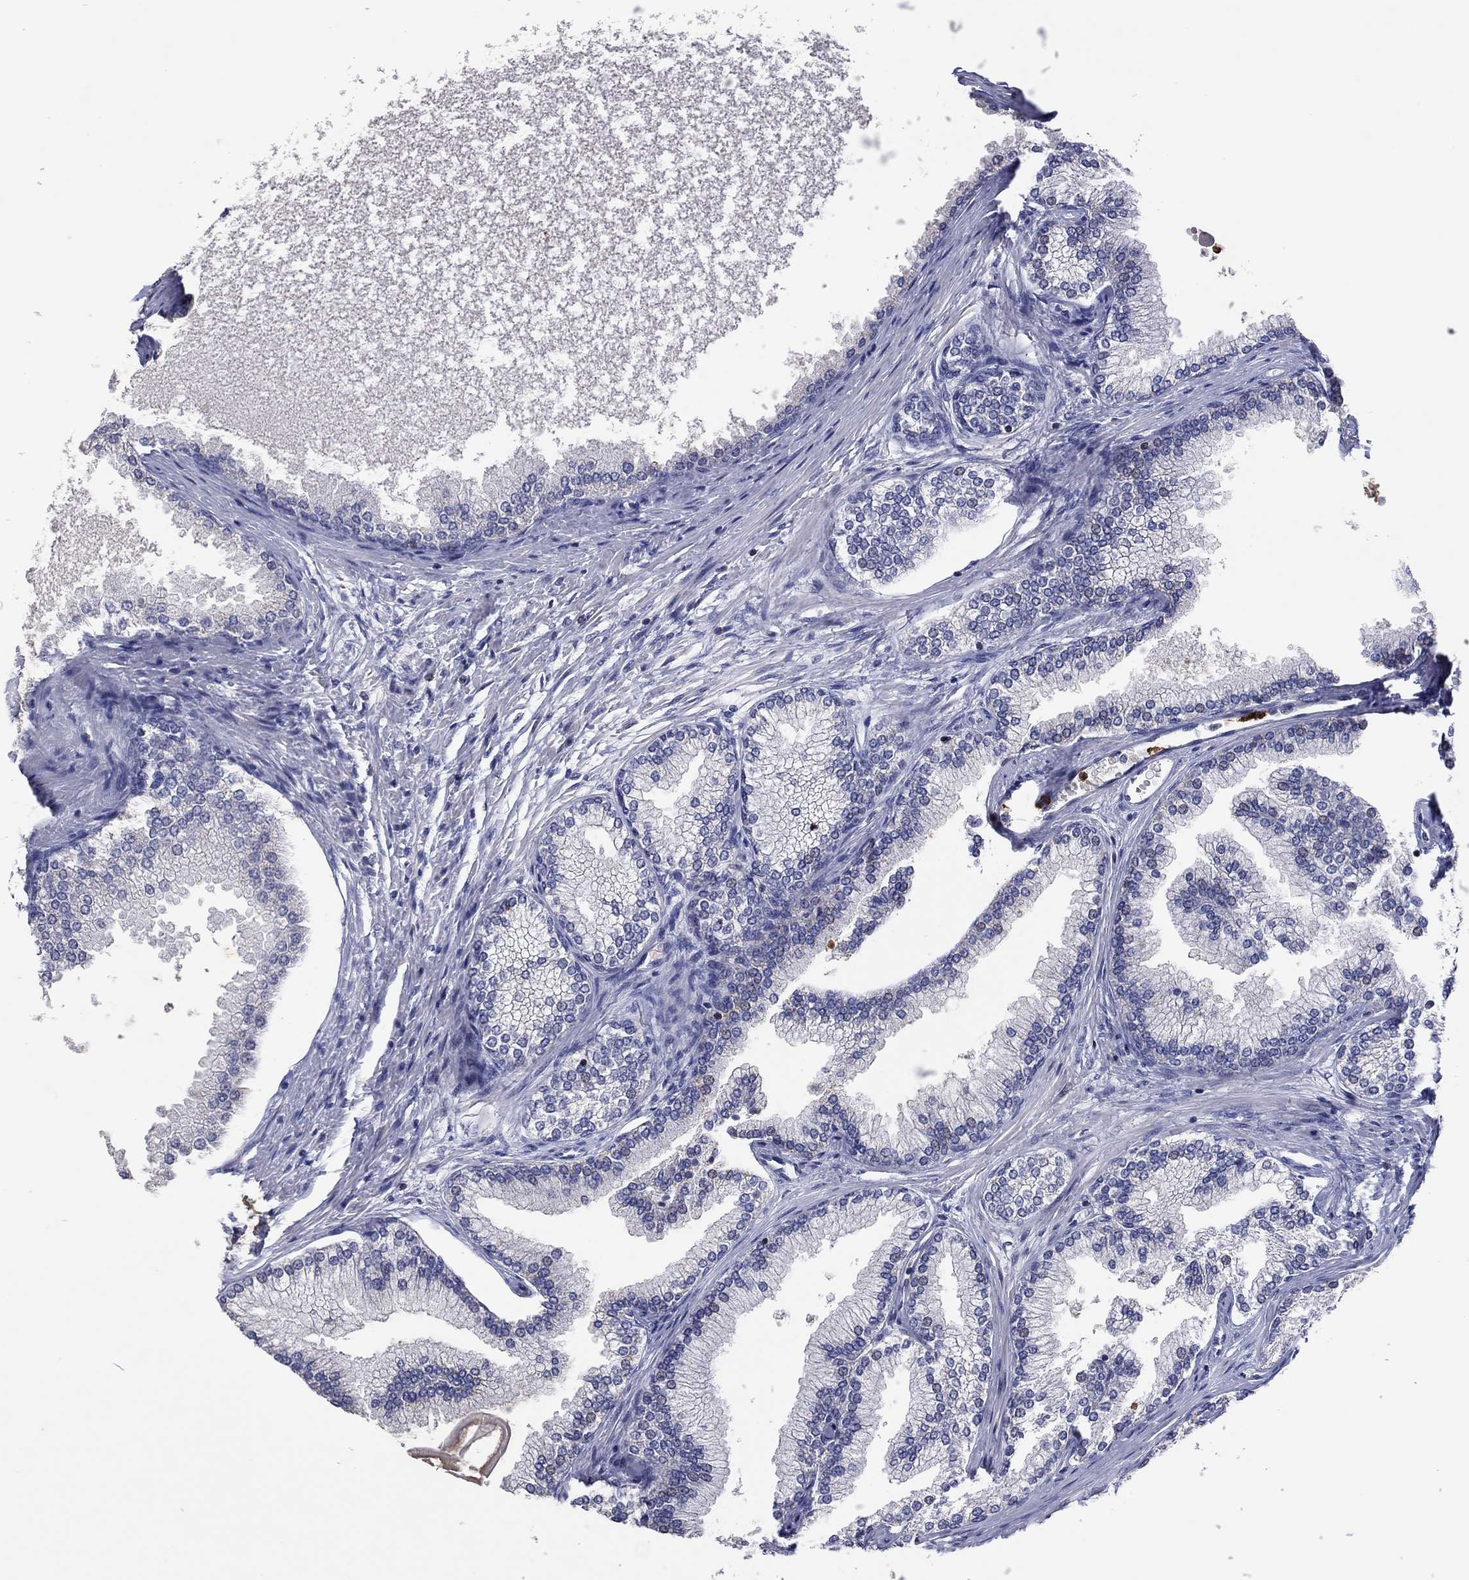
{"staining": {"intensity": "negative", "quantity": "none", "location": "none"}, "tissue": "prostate", "cell_type": "Glandular cells", "image_type": "normal", "snomed": [{"axis": "morphology", "description": "Normal tissue, NOS"}, {"axis": "topography", "description": "Prostate"}], "caption": "Prostate stained for a protein using immunohistochemistry demonstrates no expression glandular cells.", "gene": "CCL5", "patient": {"sex": "male", "age": 72}}